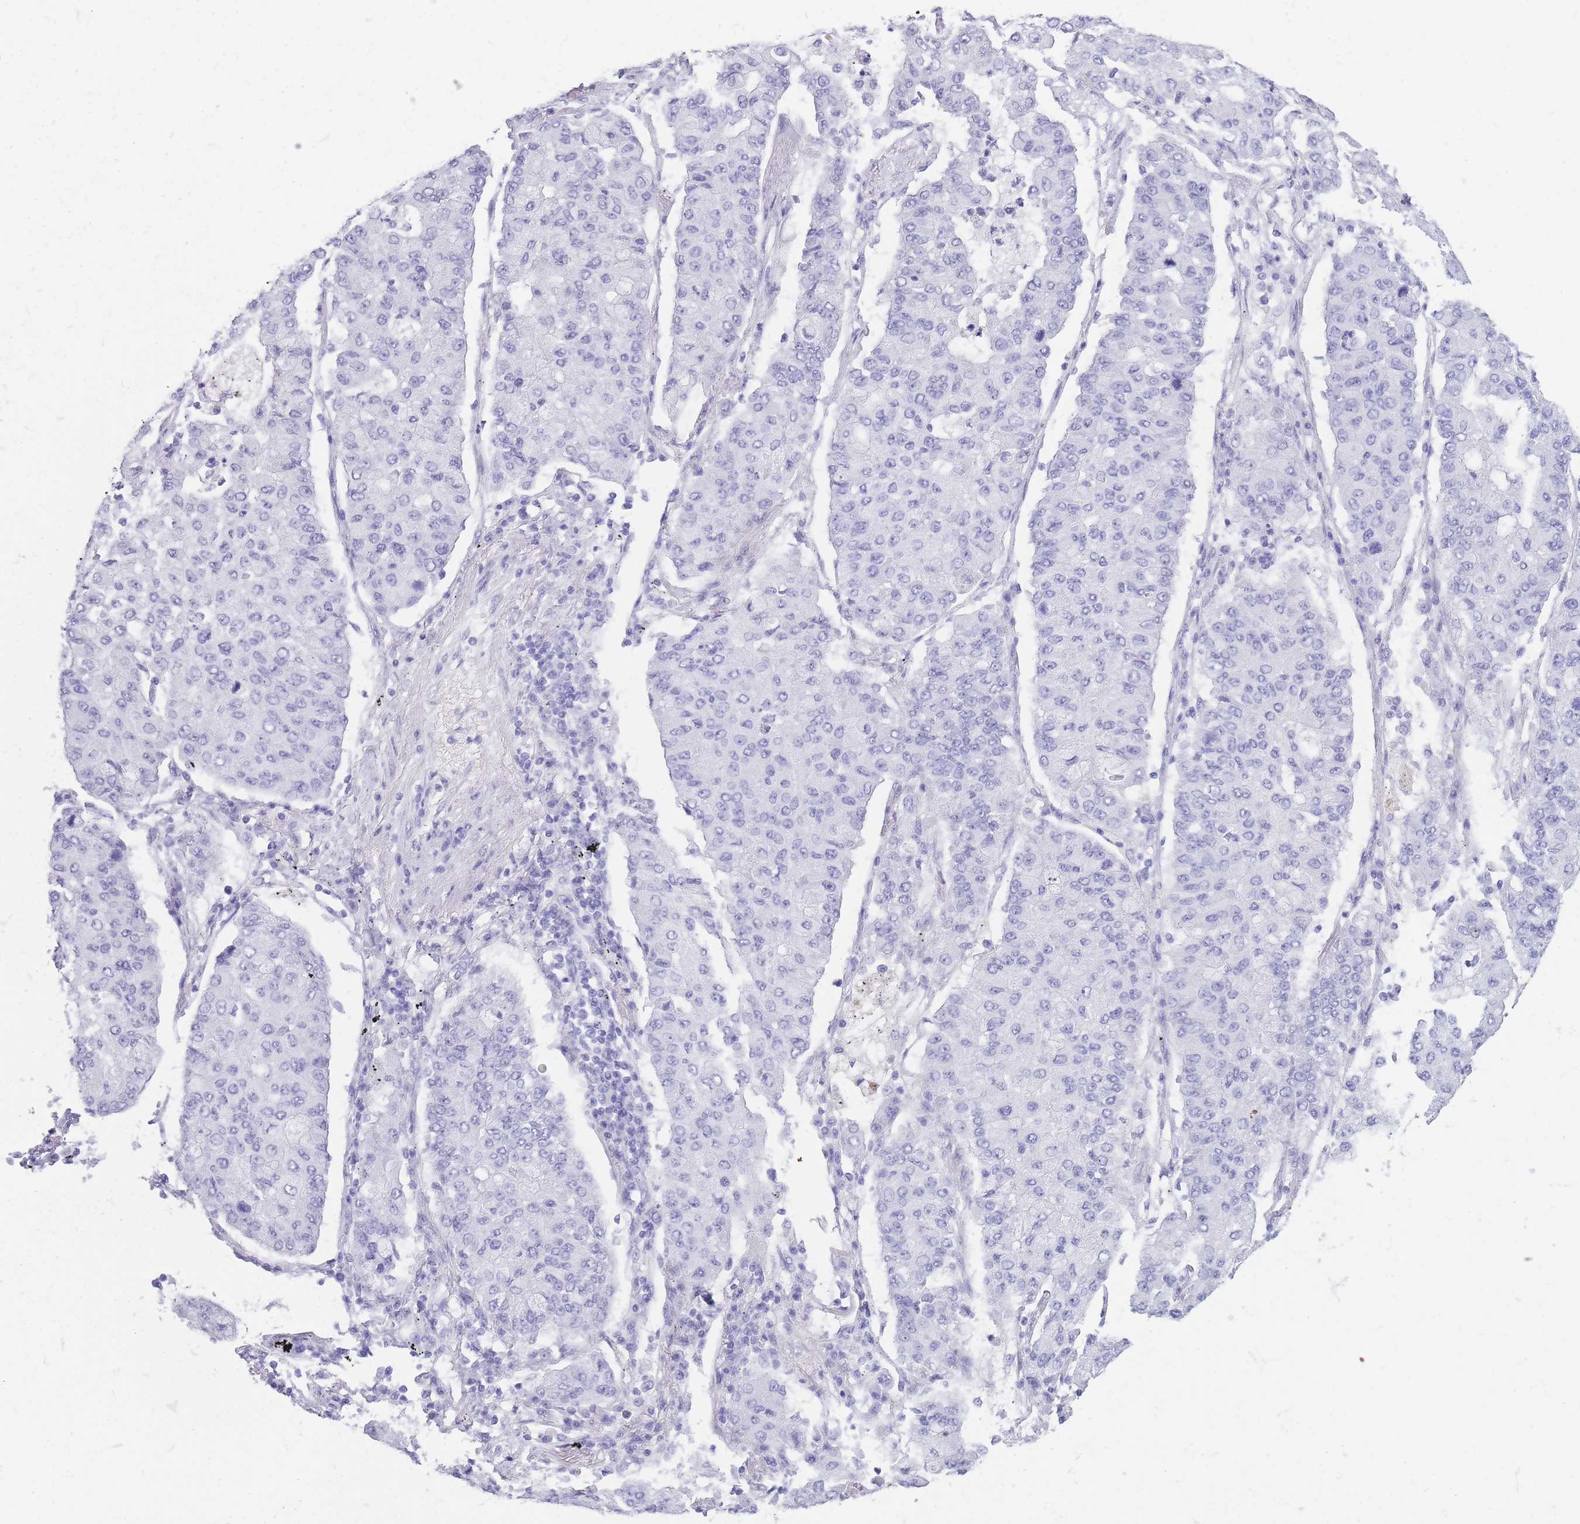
{"staining": {"intensity": "negative", "quantity": "none", "location": "none"}, "tissue": "lung cancer", "cell_type": "Tumor cells", "image_type": "cancer", "snomed": [{"axis": "morphology", "description": "Squamous cell carcinoma, NOS"}, {"axis": "topography", "description": "Lung"}], "caption": "DAB (3,3'-diaminobenzidine) immunohistochemical staining of lung cancer (squamous cell carcinoma) reveals no significant expression in tumor cells. (Brightfield microscopy of DAB IHC at high magnification).", "gene": "MTSS2", "patient": {"sex": "male", "age": 74}}